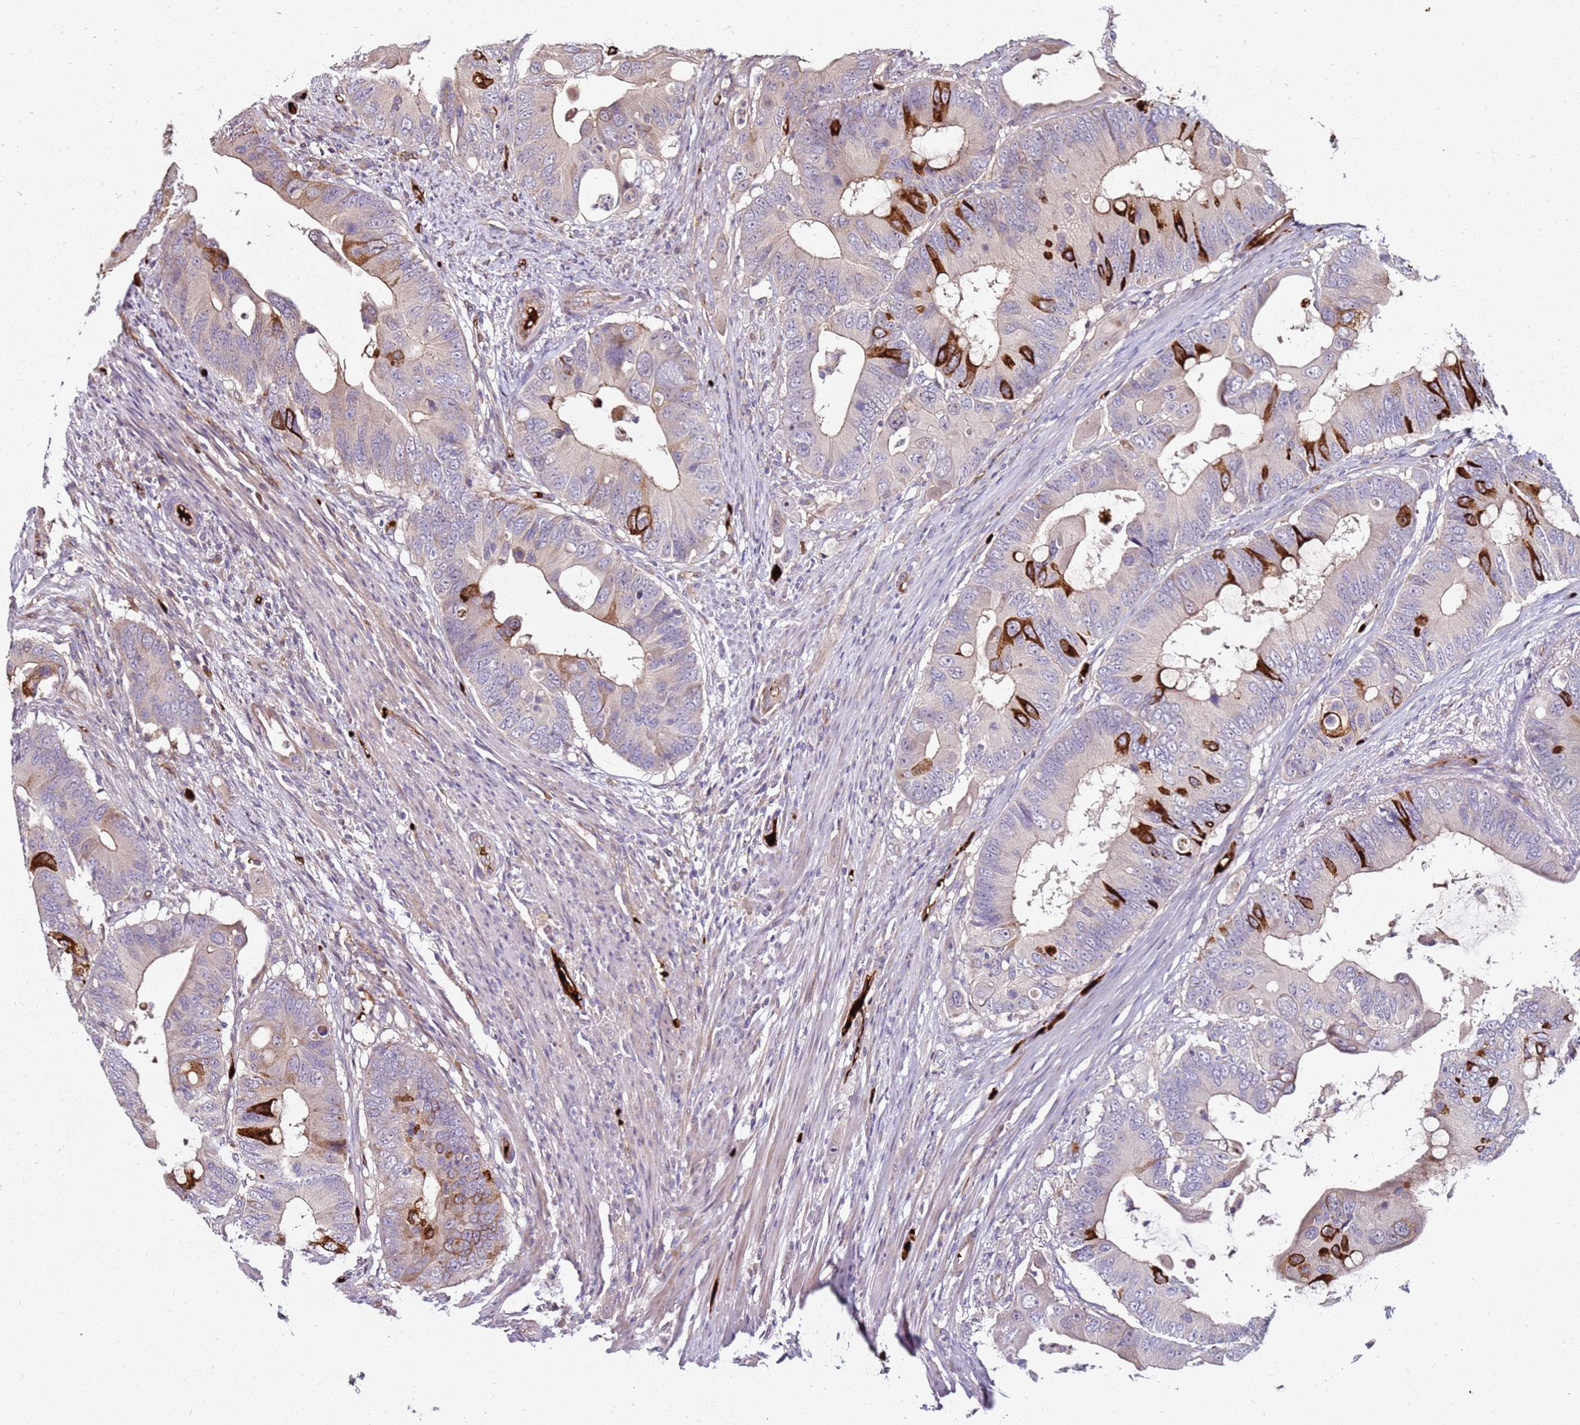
{"staining": {"intensity": "strong", "quantity": "<25%", "location": "cytoplasmic/membranous"}, "tissue": "colorectal cancer", "cell_type": "Tumor cells", "image_type": "cancer", "snomed": [{"axis": "morphology", "description": "Adenocarcinoma, NOS"}, {"axis": "topography", "description": "Colon"}], "caption": "Immunohistochemical staining of colorectal cancer (adenocarcinoma) shows medium levels of strong cytoplasmic/membranous protein staining in about <25% of tumor cells.", "gene": "RNF11", "patient": {"sex": "male", "age": 71}}